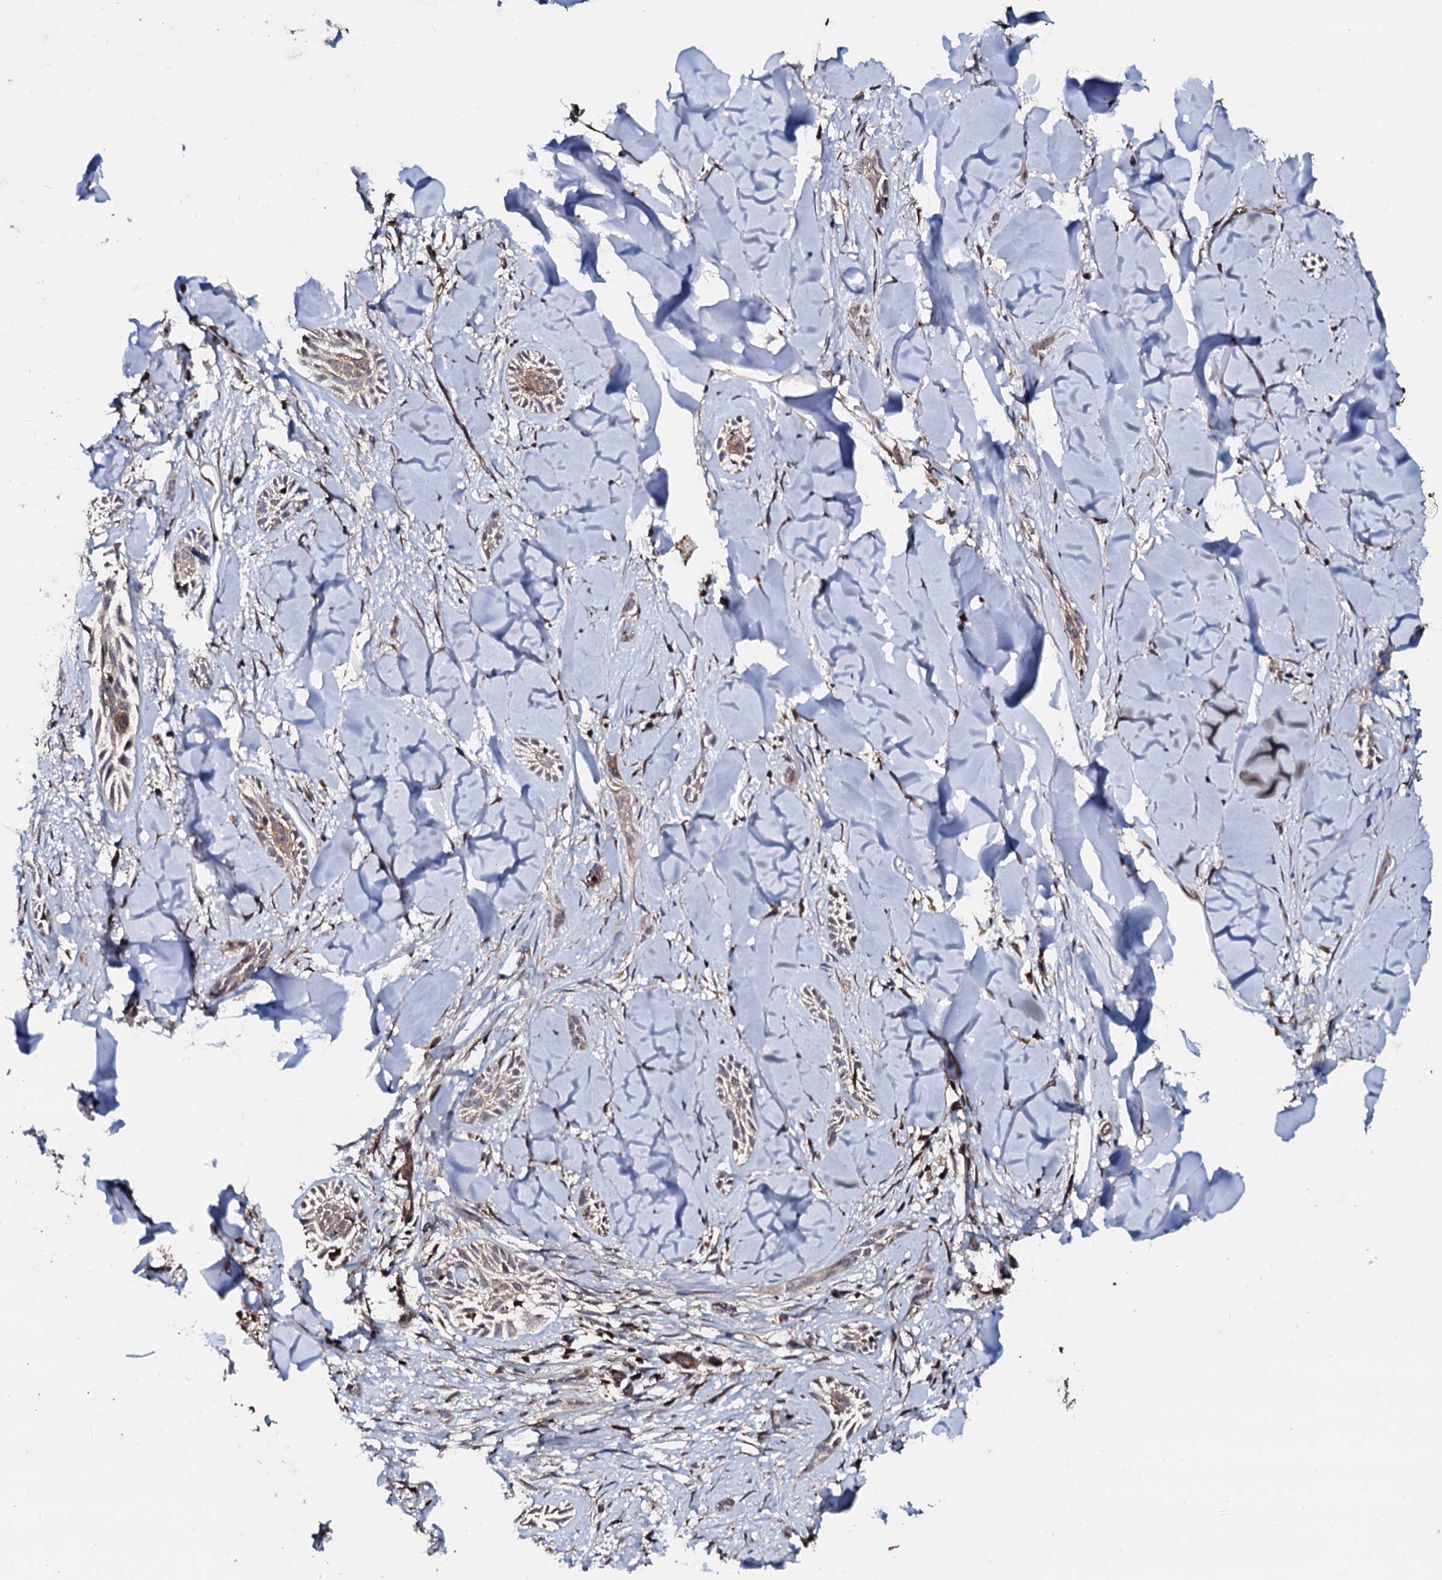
{"staining": {"intensity": "moderate", "quantity": "<25%", "location": "cytoplasmic/membranous"}, "tissue": "skin cancer", "cell_type": "Tumor cells", "image_type": "cancer", "snomed": [{"axis": "morphology", "description": "Basal cell carcinoma"}, {"axis": "topography", "description": "Skin"}], "caption": "There is low levels of moderate cytoplasmic/membranous expression in tumor cells of basal cell carcinoma (skin), as demonstrated by immunohistochemical staining (brown color).", "gene": "SDHAF2", "patient": {"sex": "female", "age": 59}}